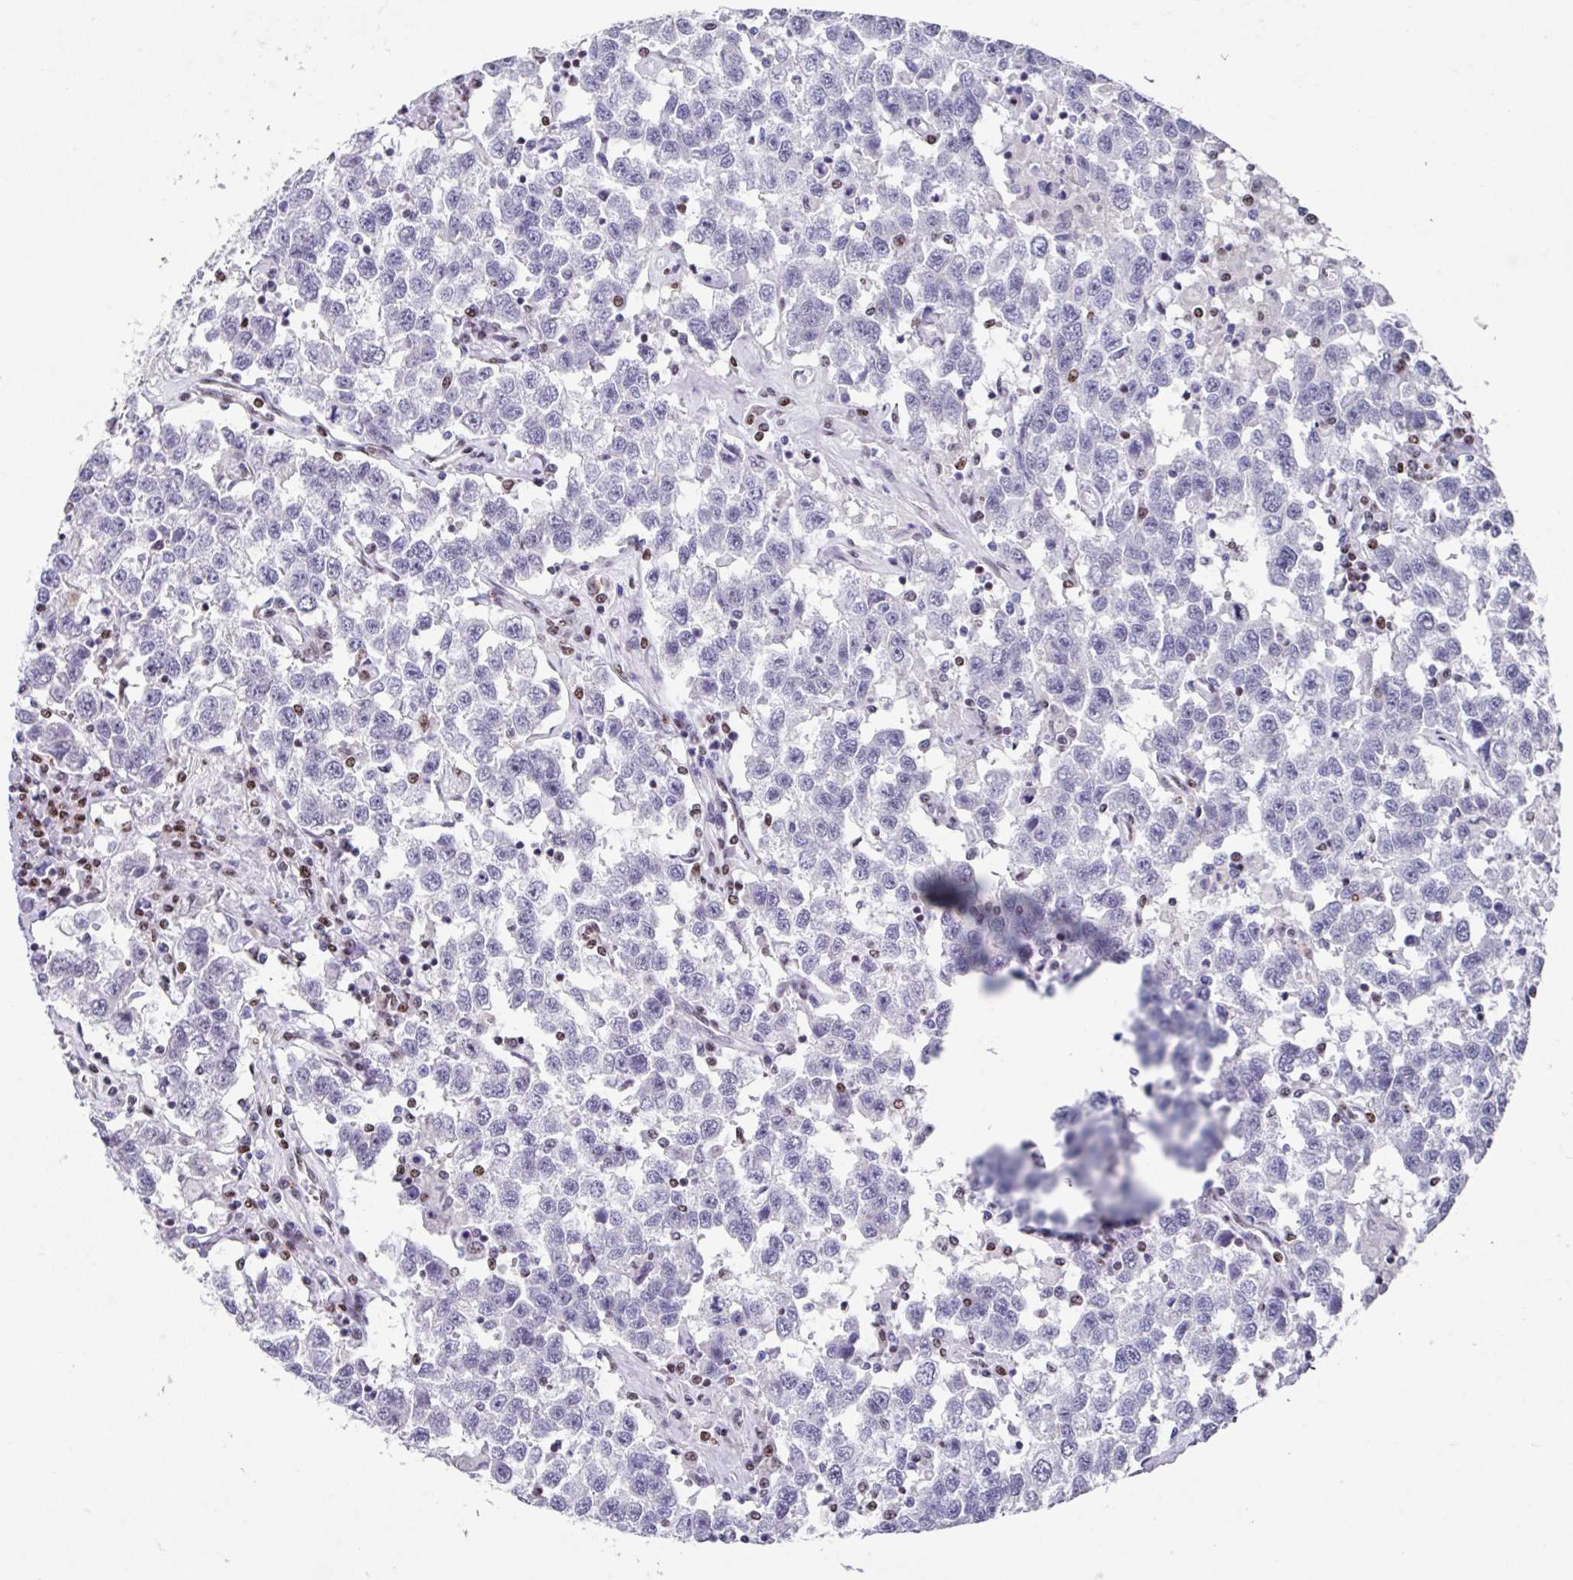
{"staining": {"intensity": "negative", "quantity": "none", "location": "none"}, "tissue": "testis cancer", "cell_type": "Tumor cells", "image_type": "cancer", "snomed": [{"axis": "morphology", "description": "Seminoma, NOS"}, {"axis": "topography", "description": "Testis"}], "caption": "There is no significant positivity in tumor cells of seminoma (testis).", "gene": "TCF3", "patient": {"sex": "male", "age": 41}}